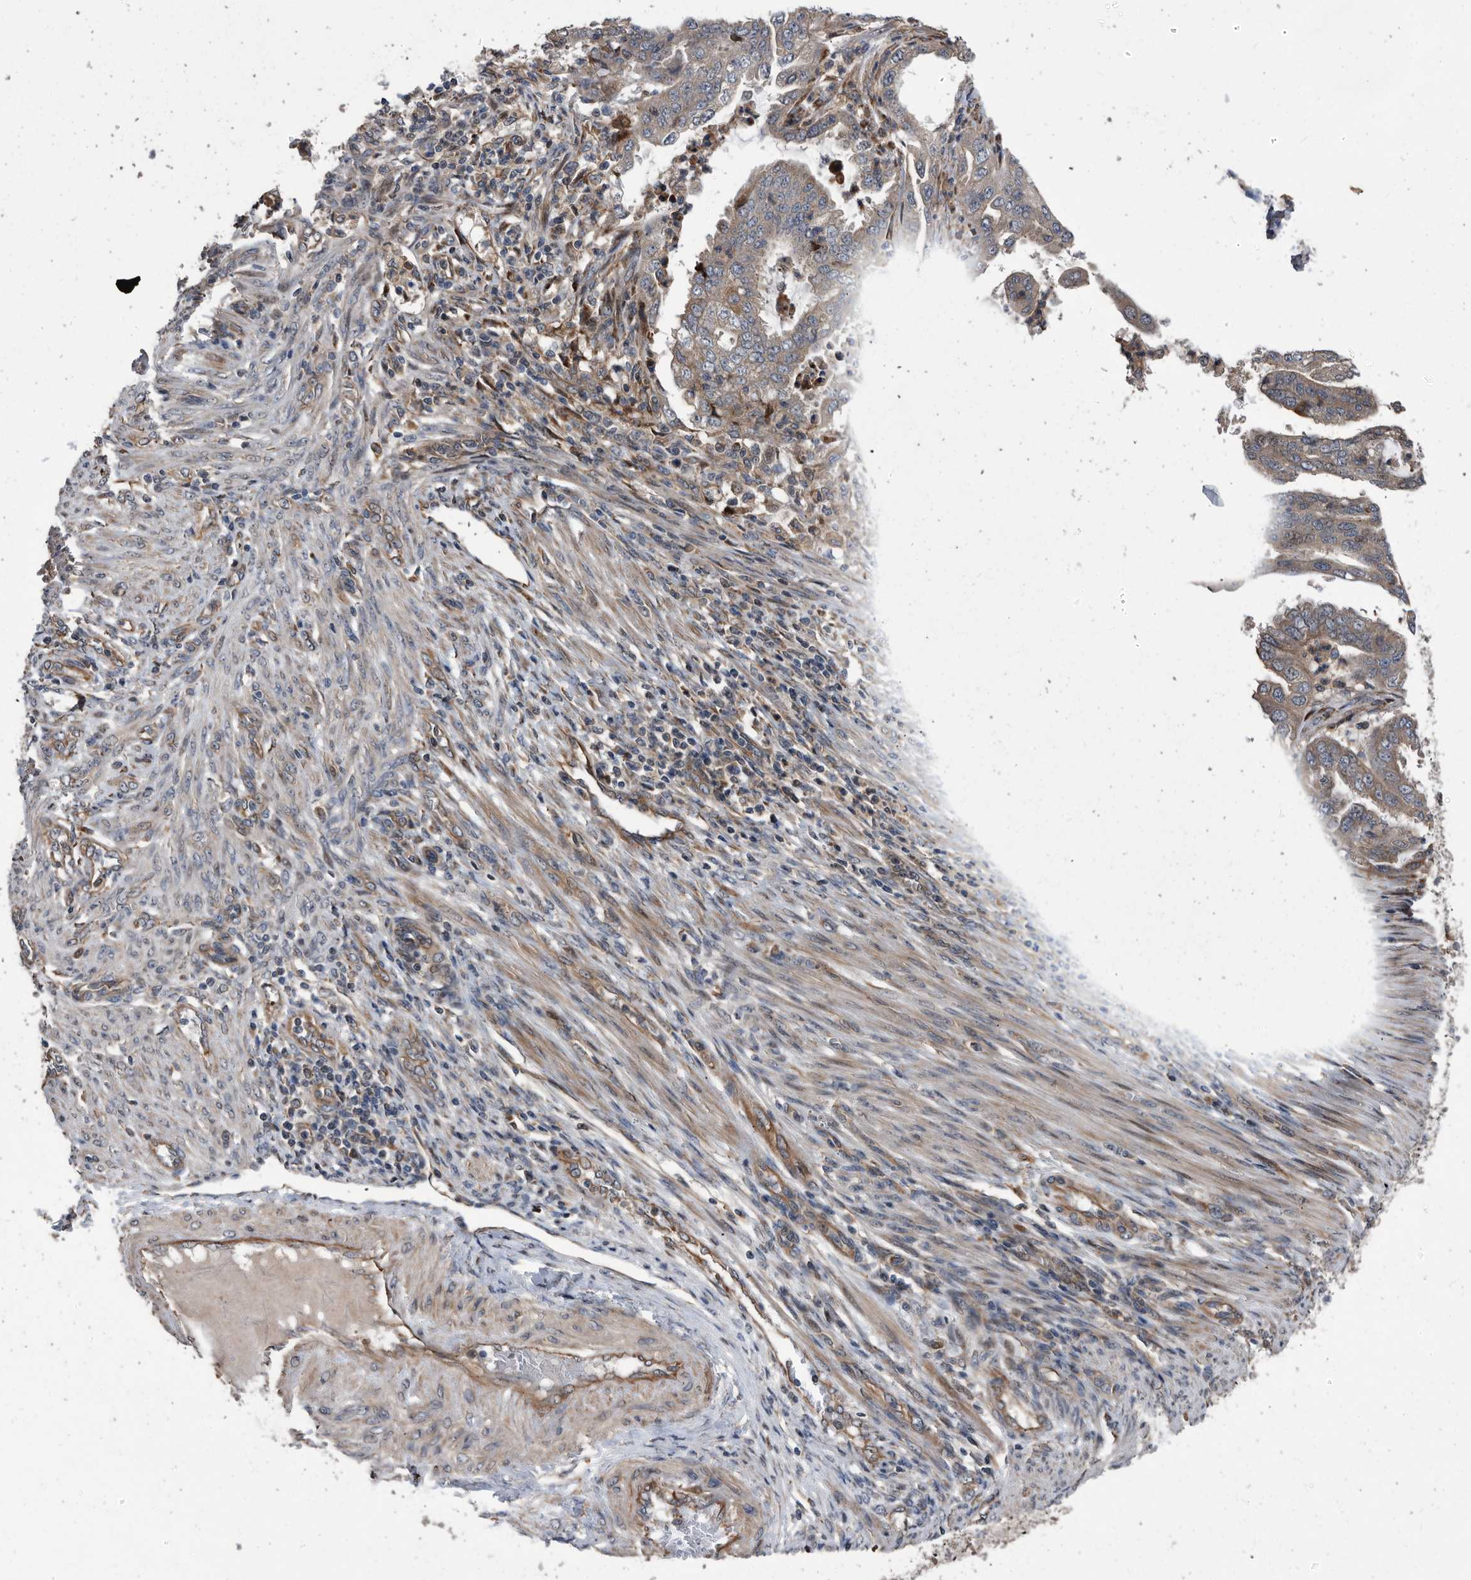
{"staining": {"intensity": "weak", "quantity": "25%-75%", "location": "cytoplasmic/membranous"}, "tissue": "endometrial cancer", "cell_type": "Tumor cells", "image_type": "cancer", "snomed": [{"axis": "morphology", "description": "Adenocarcinoma, NOS"}, {"axis": "topography", "description": "Endometrium"}], "caption": "DAB immunohistochemical staining of endometrial adenocarcinoma shows weak cytoplasmic/membranous protein expression in about 25%-75% of tumor cells.", "gene": "SERINC2", "patient": {"sex": "female", "age": 51}}